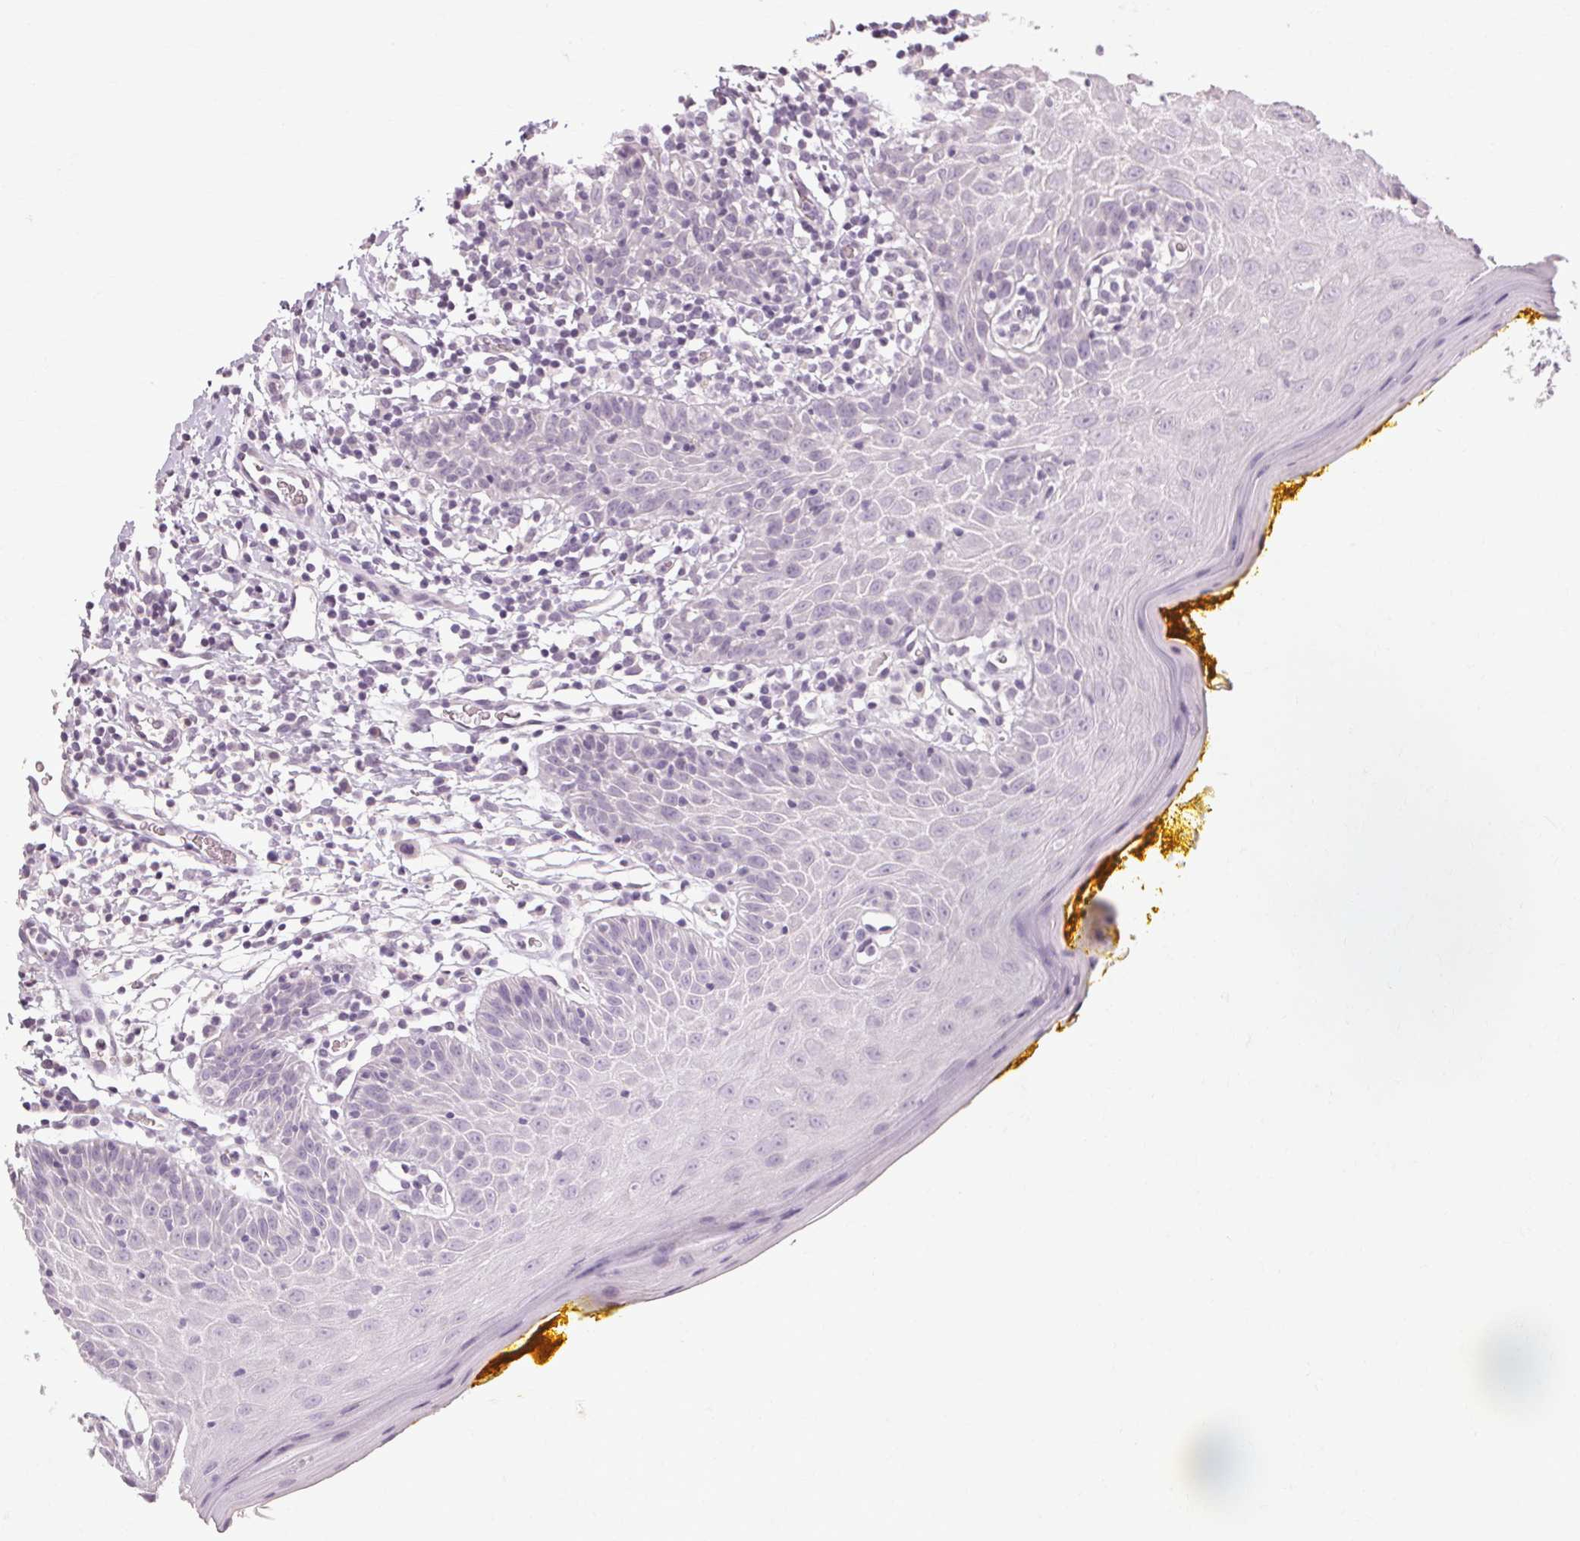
{"staining": {"intensity": "negative", "quantity": "none", "location": "none"}, "tissue": "oral mucosa", "cell_type": "Squamous epithelial cells", "image_type": "normal", "snomed": [{"axis": "morphology", "description": "Normal tissue, NOS"}, {"axis": "topography", "description": "Oral tissue"}, {"axis": "topography", "description": "Tounge, NOS"}], "caption": "Immunohistochemistry image of unremarkable oral mucosa: oral mucosa stained with DAB (3,3'-diaminobenzidine) shows no significant protein staining in squamous epithelial cells.", "gene": "POMC", "patient": {"sex": "female", "age": 58}}